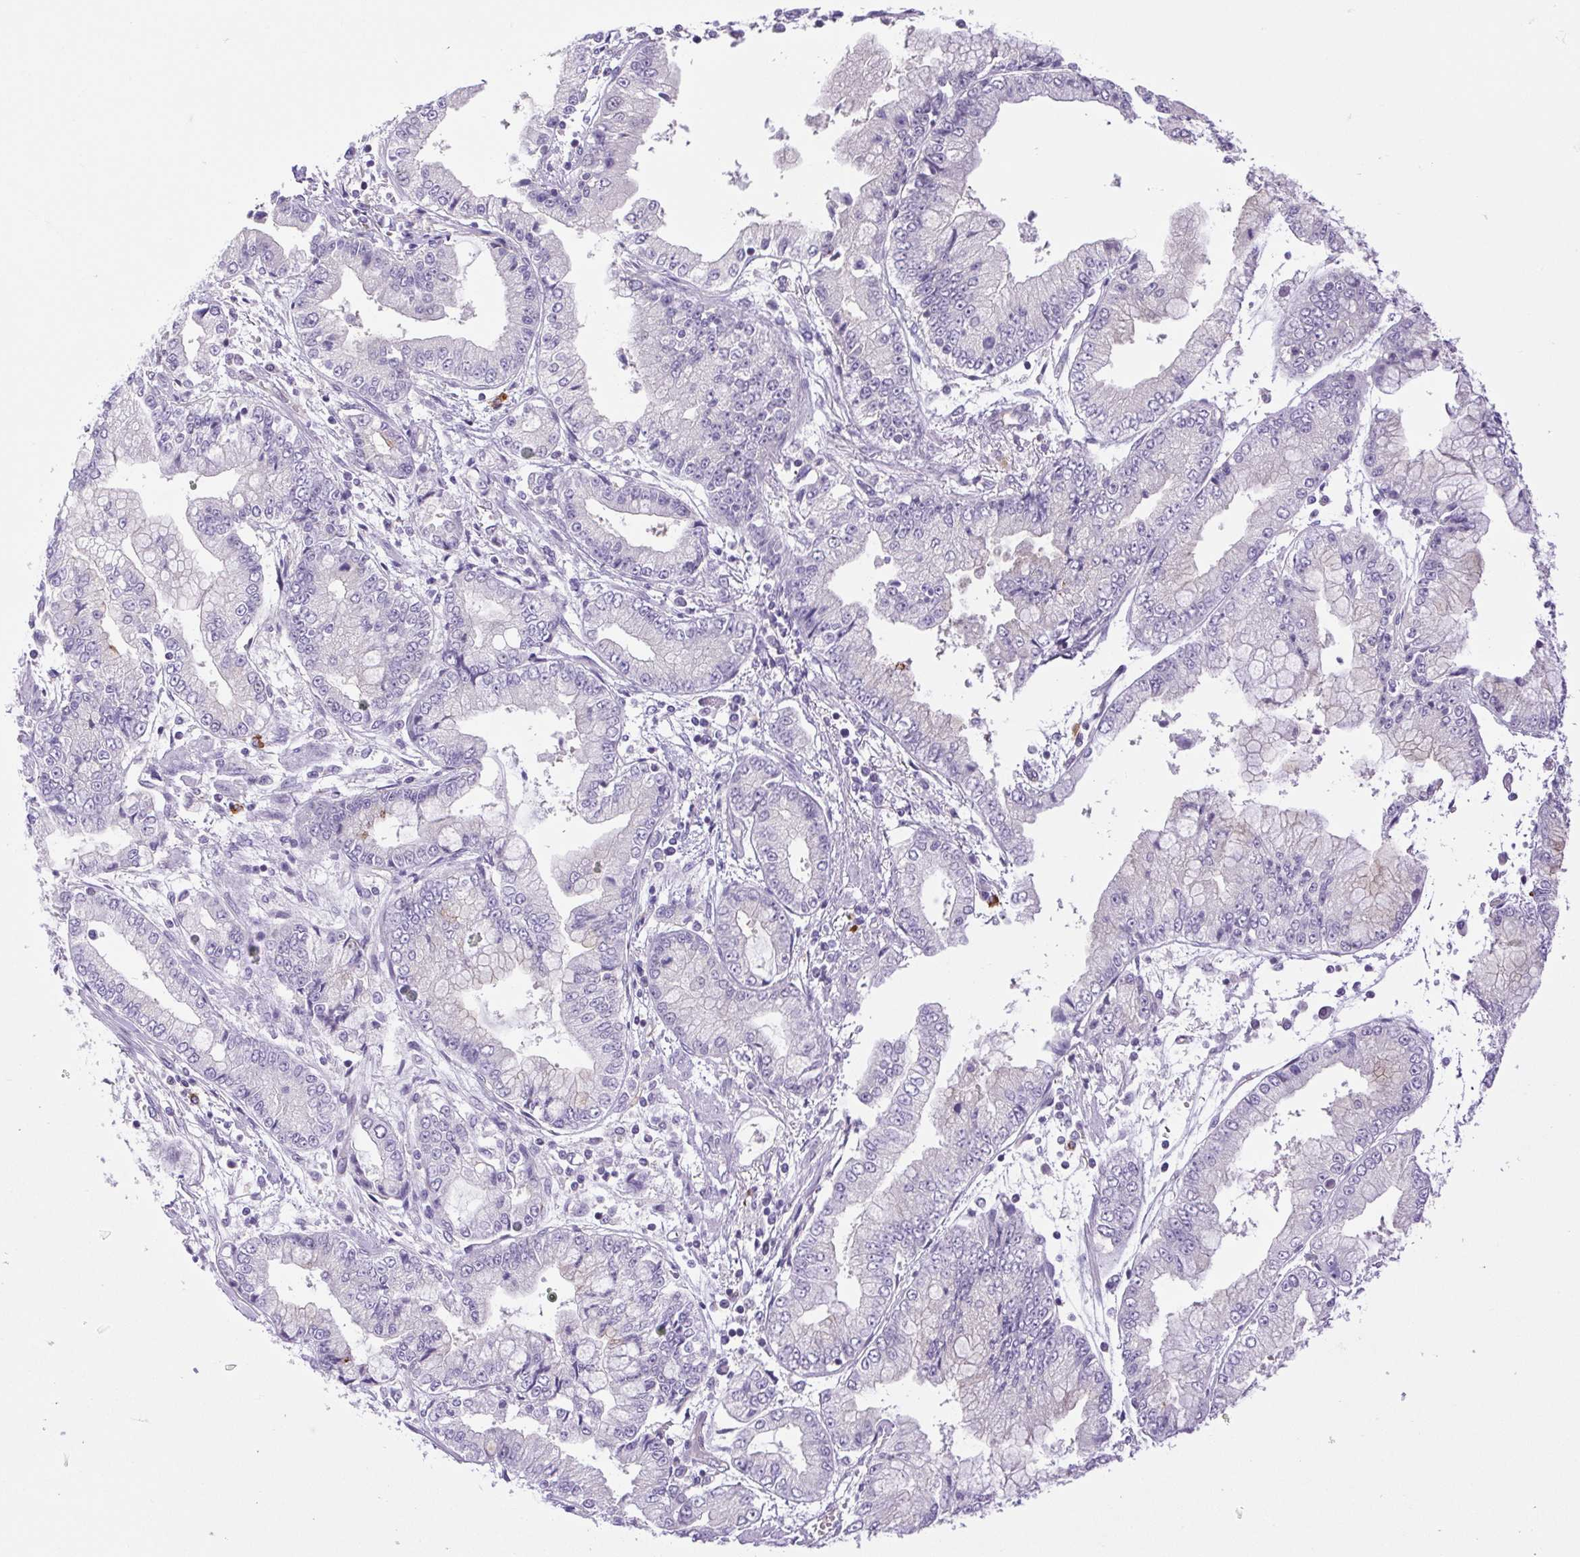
{"staining": {"intensity": "negative", "quantity": "none", "location": "none"}, "tissue": "stomach cancer", "cell_type": "Tumor cells", "image_type": "cancer", "snomed": [{"axis": "morphology", "description": "Adenocarcinoma, NOS"}, {"axis": "topography", "description": "Stomach, upper"}], "caption": "Immunohistochemistry (IHC) of human stomach adenocarcinoma reveals no staining in tumor cells.", "gene": "FAM177B", "patient": {"sex": "female", "age": 74}}